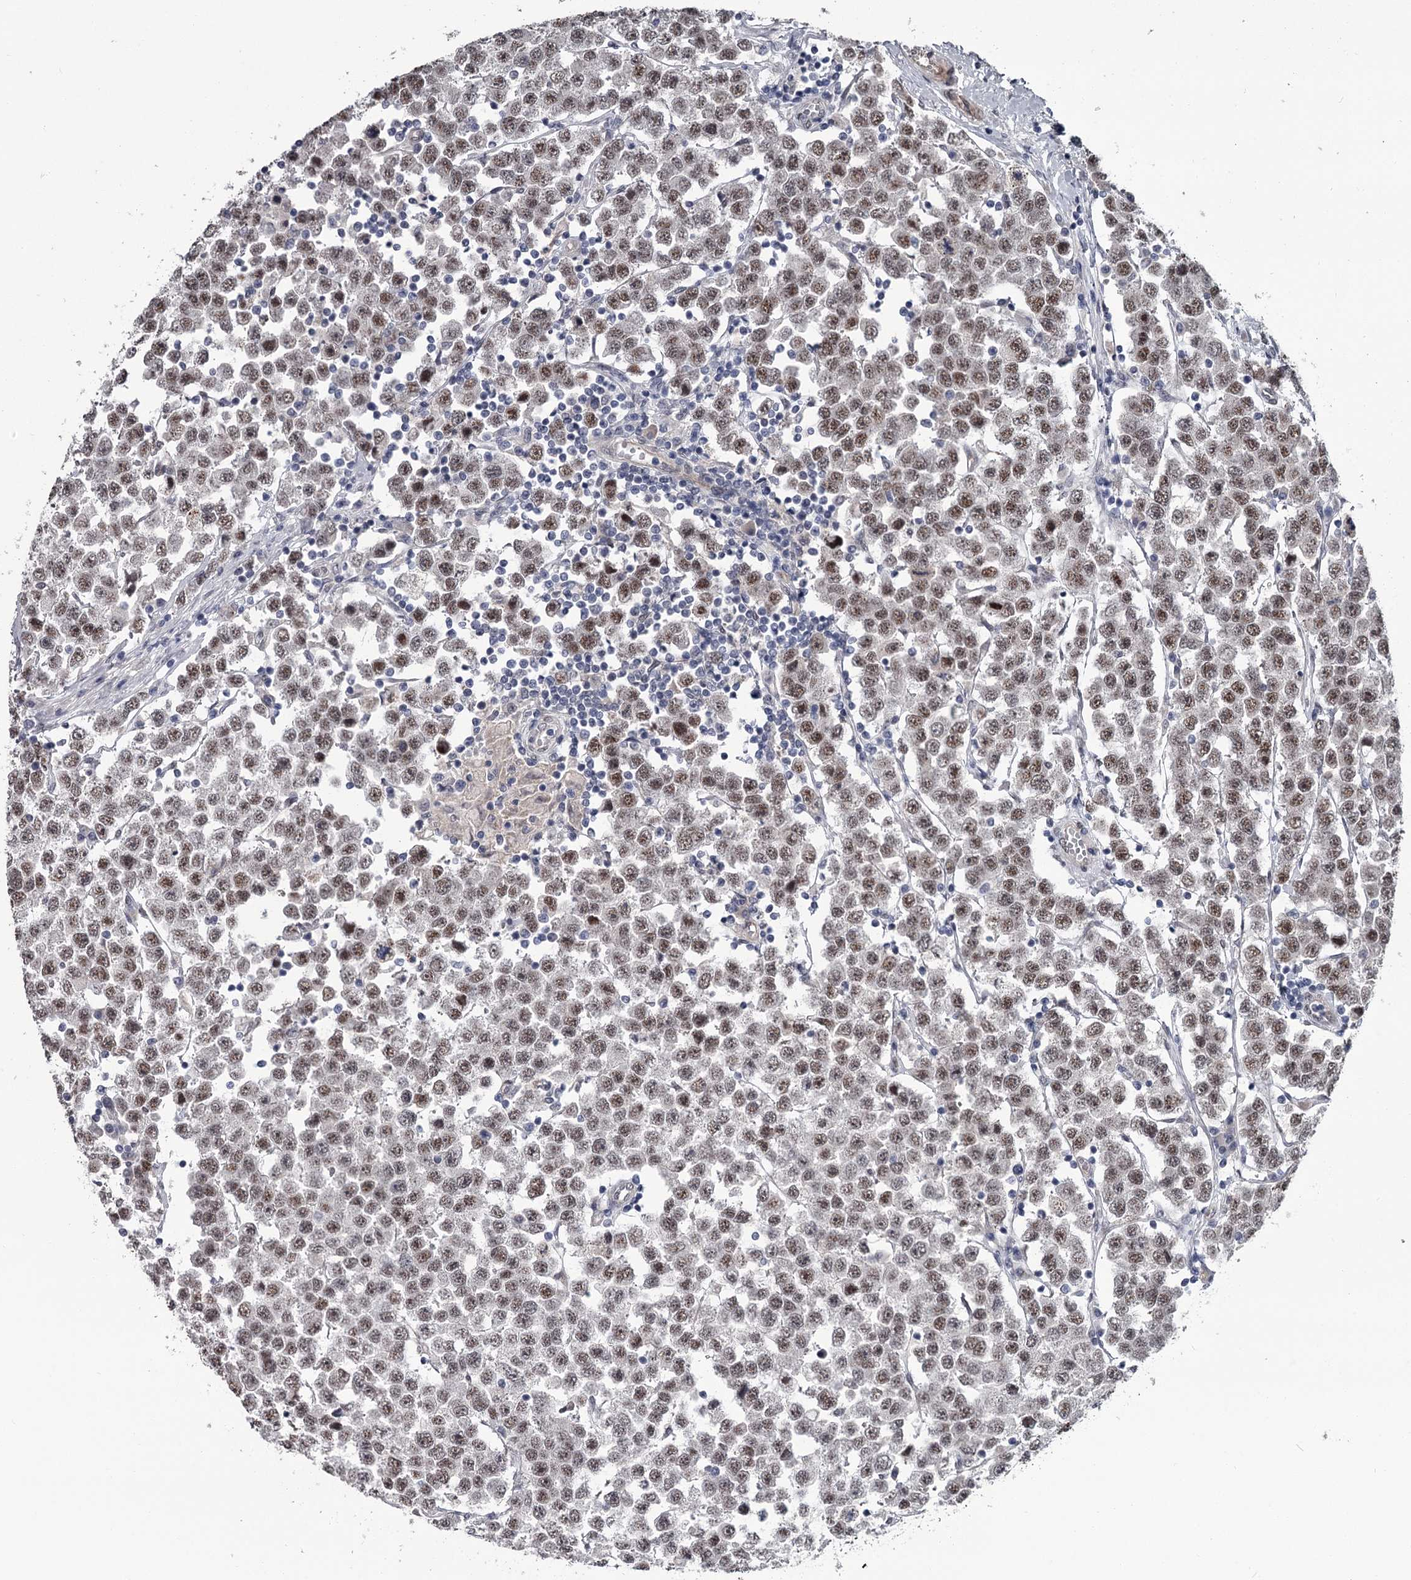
{"staining": {"intensity": "moderate", "quantity": ">75%", "location": "nuclear"}, "tissue": "testis cancer", "cell_type": "Tumor cells", "image_type": "cancer", "snomed": [{"axis": "morphology", "description": "Seminoma, NOS"}, {"axis": "topography", "description": "Testis"}], "caption": "Moderate nuclear protein expression is seen in about >75% of tumor cells in seminoma (testis). Nuclei are stained in blue.", "gene": "PRPF40B", "patient": {"sex": "male", "age": 28}}